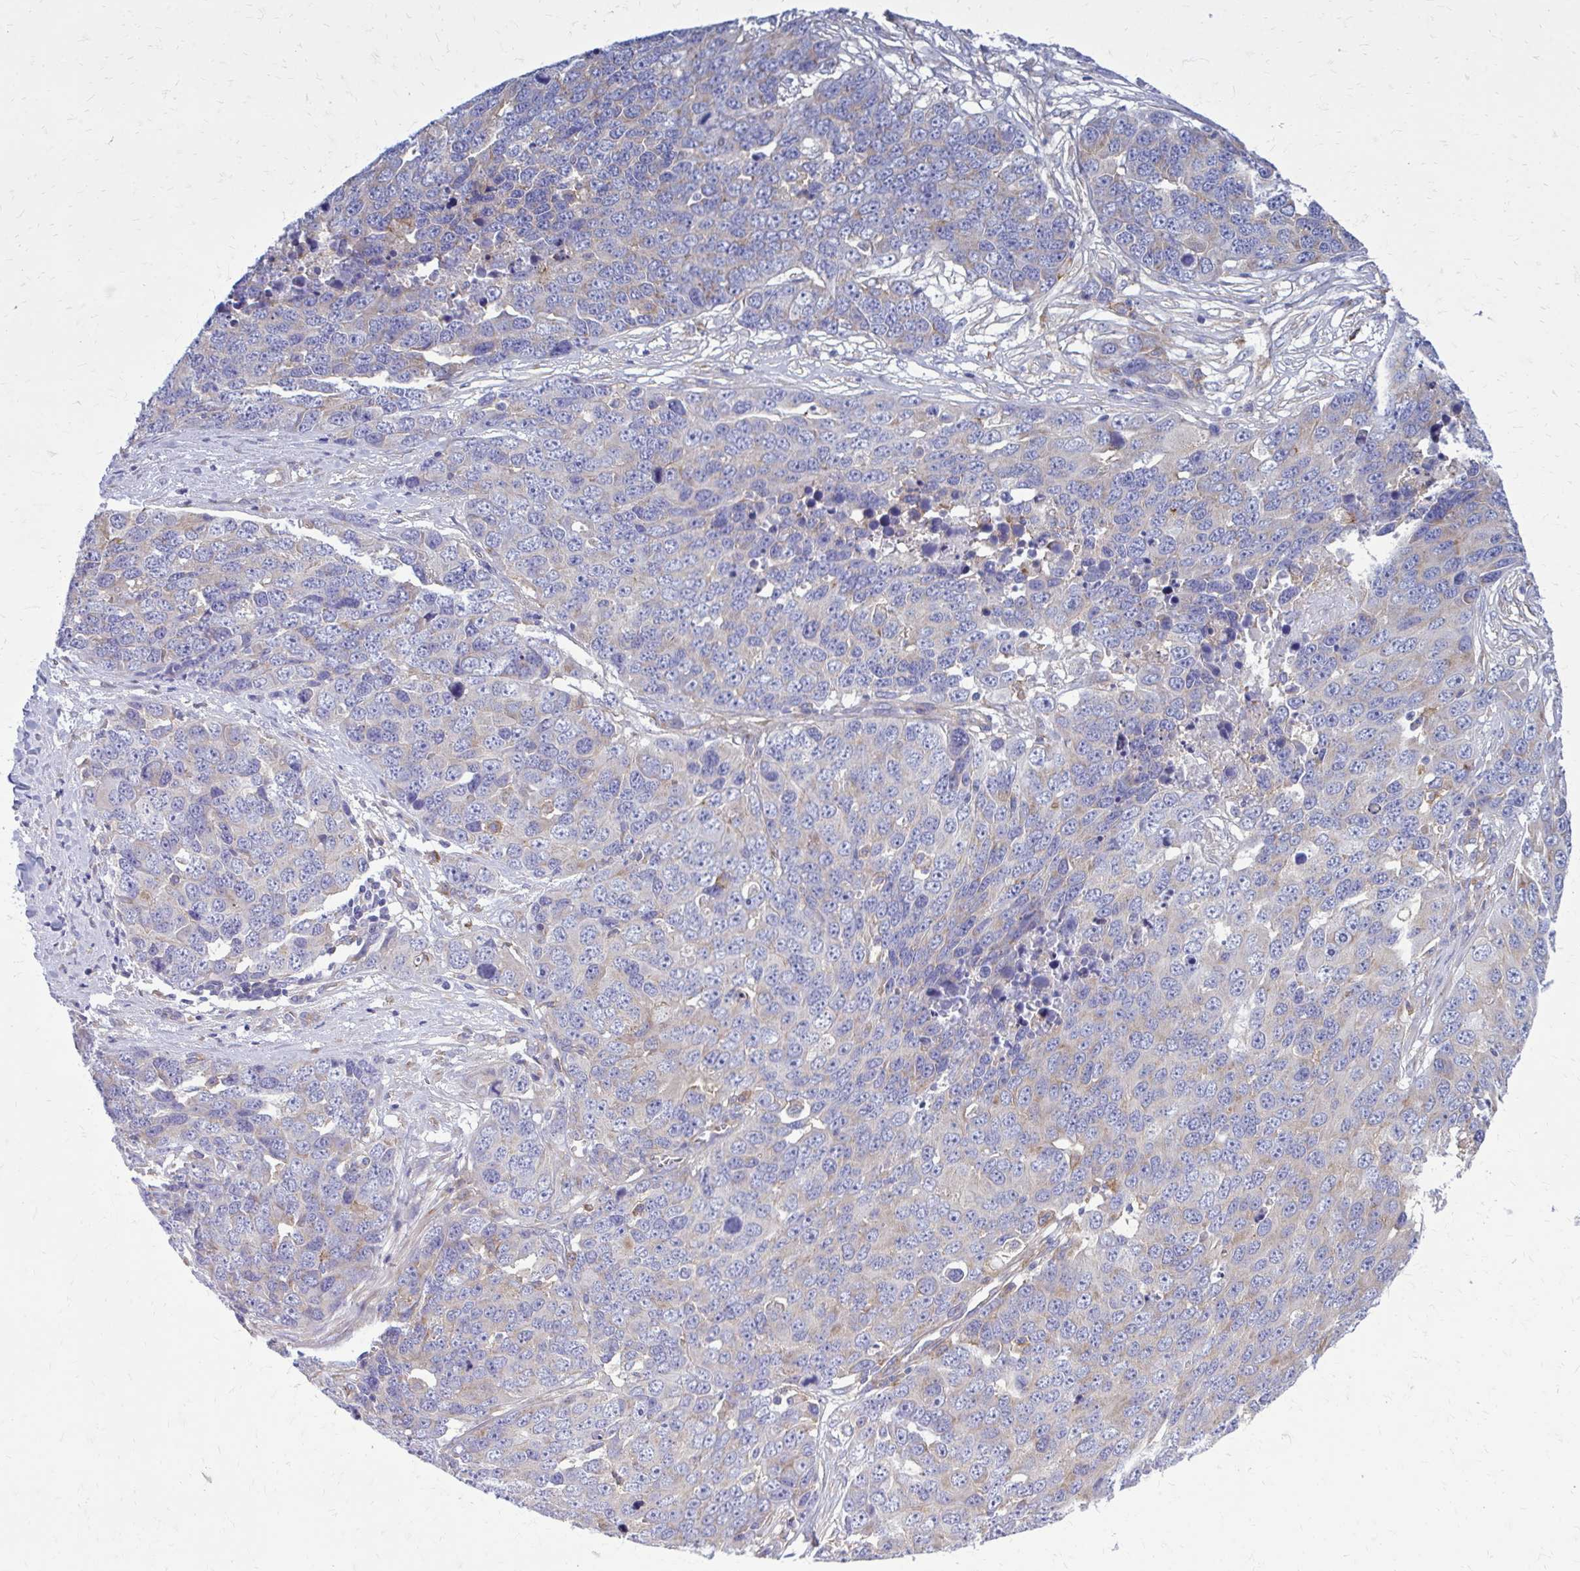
{"staining": {"intensity": "negative", "quantity": "none", "location": "none"}, "tissue": "ovarian cancer", "cell_type": "Tumor cells", "image_type": "cancer", "snomed": [{"axis": "morphology", "description": "Cystadenocarcinoma, serous, NOS"}, {"axis": "topography", "description": "Ovary"}], "caption": "IHC image of neoplastic tissue: human serous cystadenocarcinoma (ovarian) stained with DAB shows no significant protein staining in tumor cells. The staining was performed using DAB to visualize the protein expression in brown, while the nuclei were stained in blue with hematoxylin (Magnification: 20x).", "gene": "CLTA", "patient": {"sex": "female", "age": 76}}